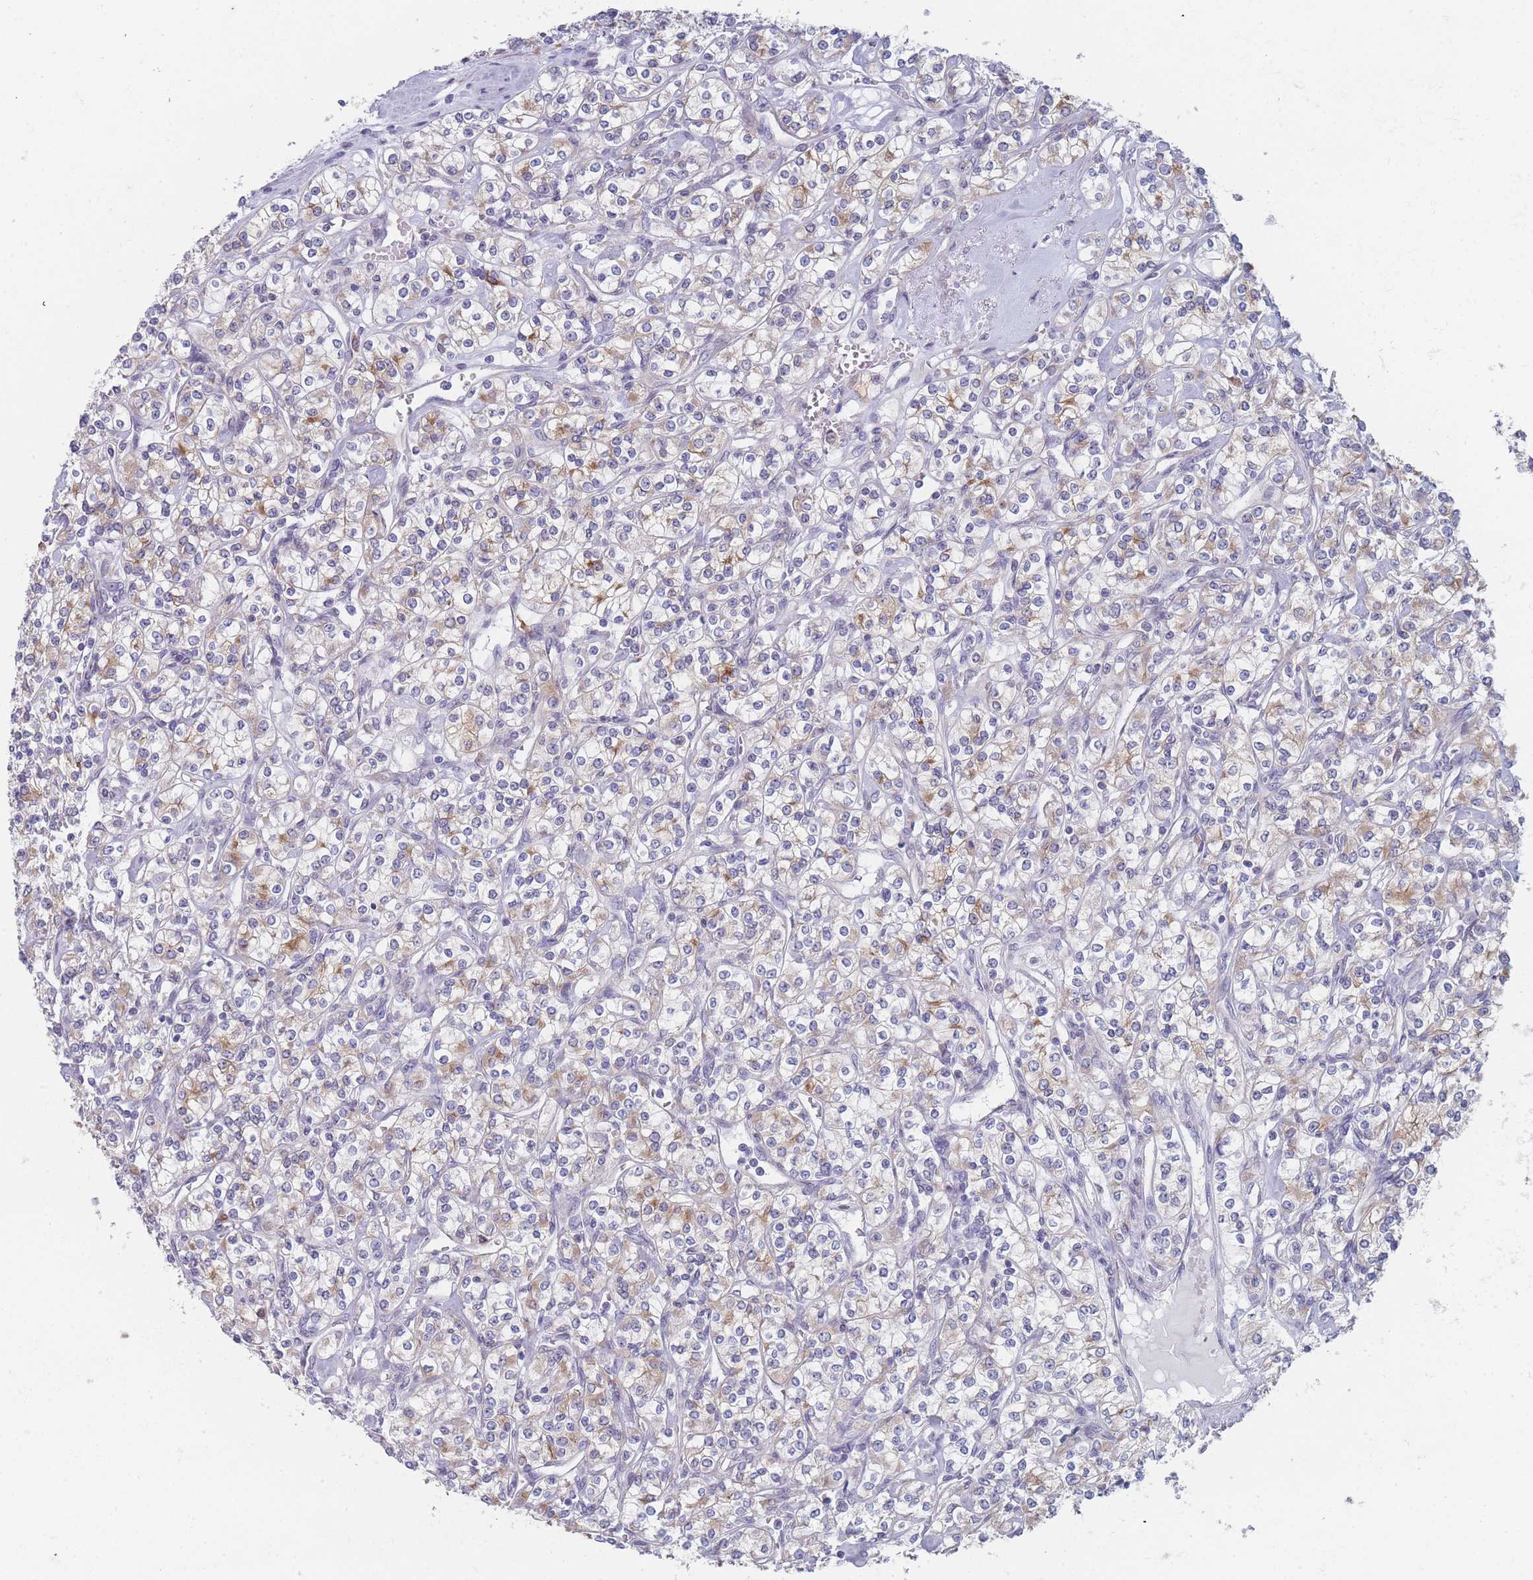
{"staining": {"intensity": "weak", "quantity": "25%-75%", "location": "cytoplasmic/membranous"}, "tissue": "renal cancer", "cell_type": "Tumor cells", "image_type": "cancer", "snomed": [{"axis": "morphology", "description": "Adenocarcinoma, NOS"}, {"axis": "topography", "description": "Kidney"}], "caption": "Immunohistochemistry (IHC) (DAB (3,3'-diaminobenzidine)) staining of human adenocarcinoma (renal) shows weak cytoplasmic/membranous protein positivity in approximately 25%-75% of tumor cells.", "gene": "TMED10", "patient": {"sex": "male", "age": 77}}